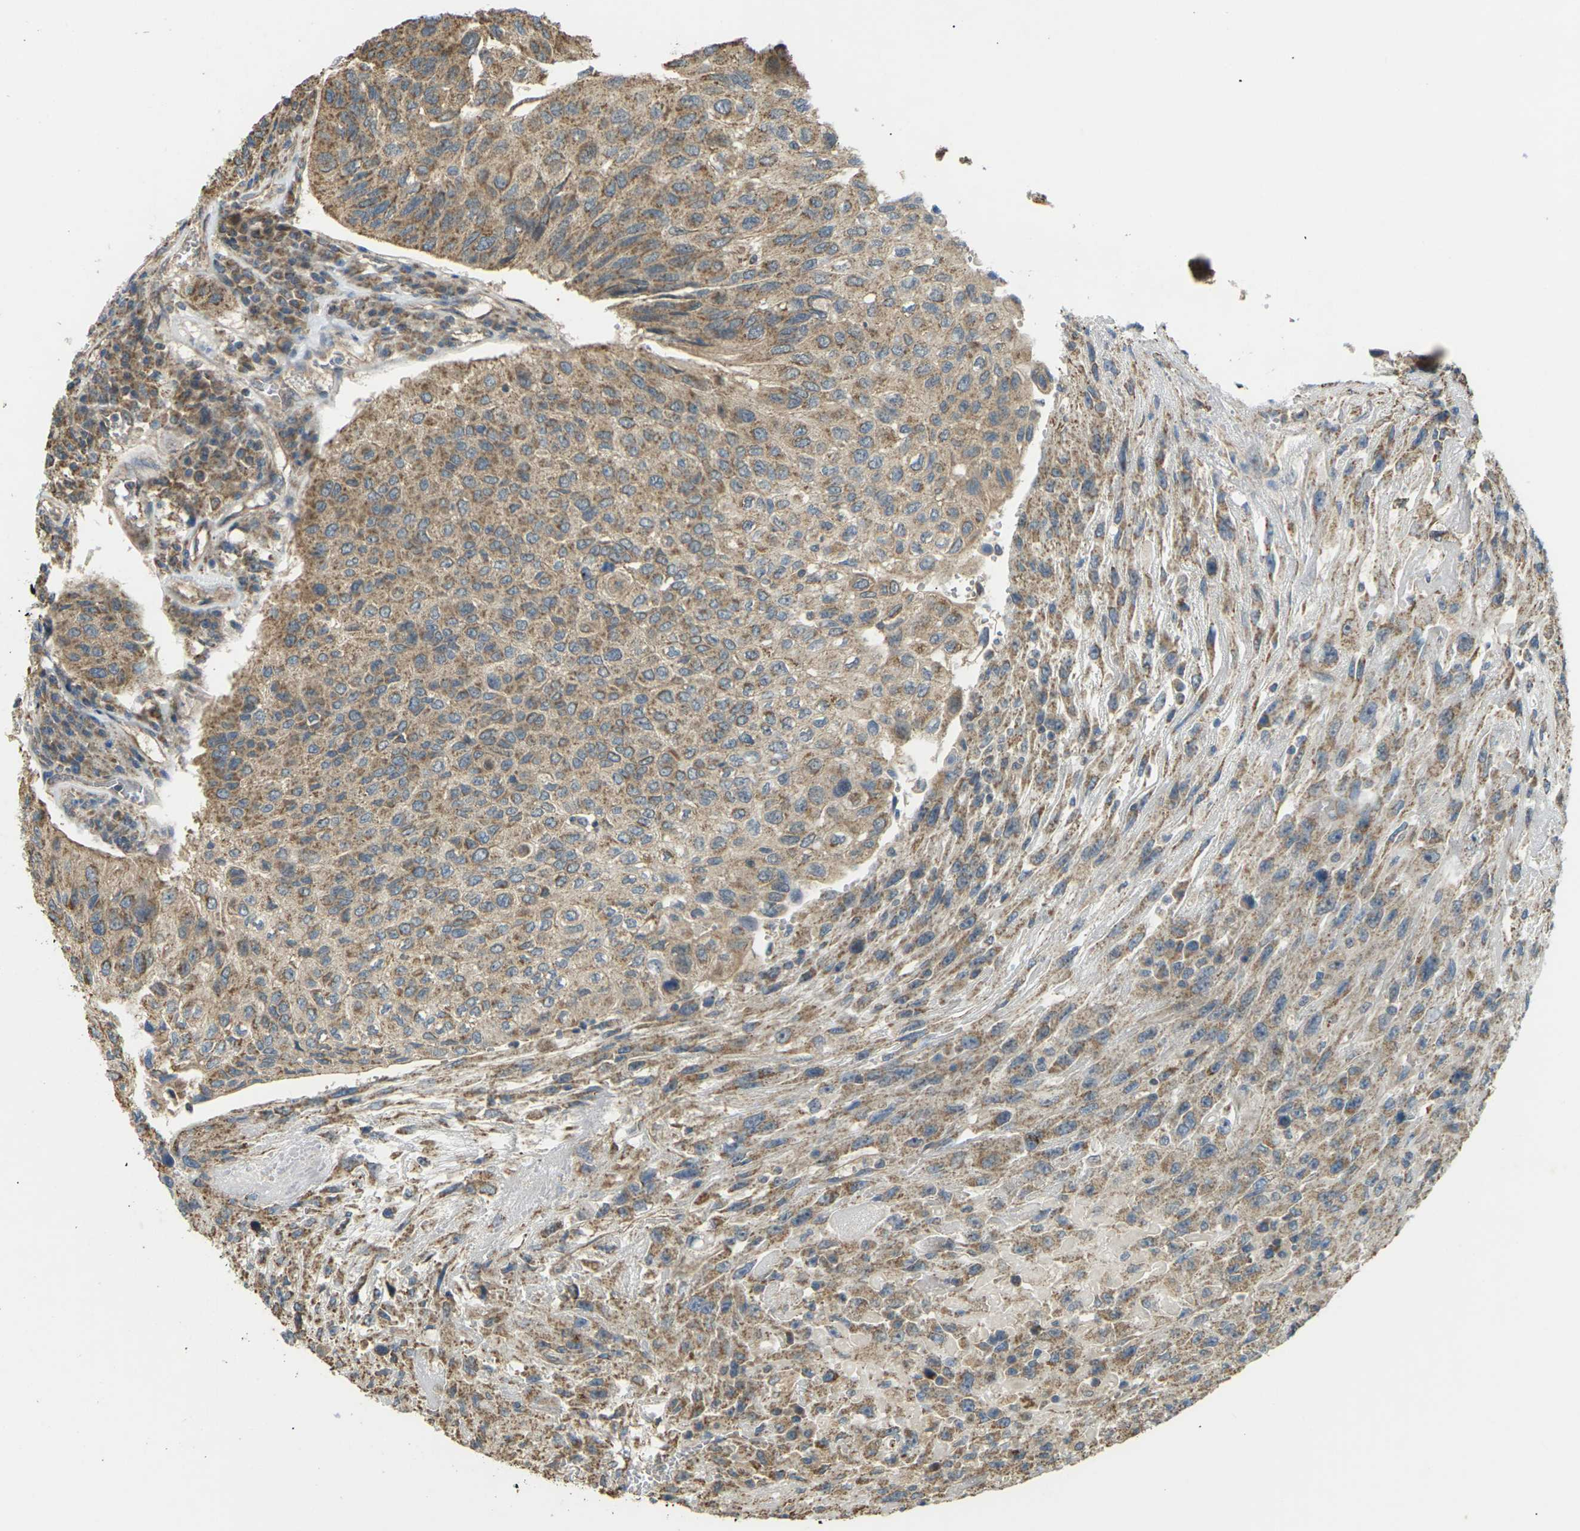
{"staining": {"intensity": "moderate", "quantity": ">75%", "location": "cytoplasmic/membranous"}, "tissue": "urothelial cancer", "cell_type": "Tumor cells", "image_type": "cancer", "snomed": [{"axis": "morphology", "description": "Urothelial carcinoma, High grade"}, {"axis": "topography", "description": "Urinary bladder"}], "caption": "DAB immunohistochemical staining of human high-grade urothelial carcinoma reveals moderate cytoplasmic/membranous protein staining in about >75% of tumor cells. (DAB IHC, brown staining for protein, blue staining for nuclei).", "gene": "KSR1", "patient": {"sex": "male", "age": 66}}